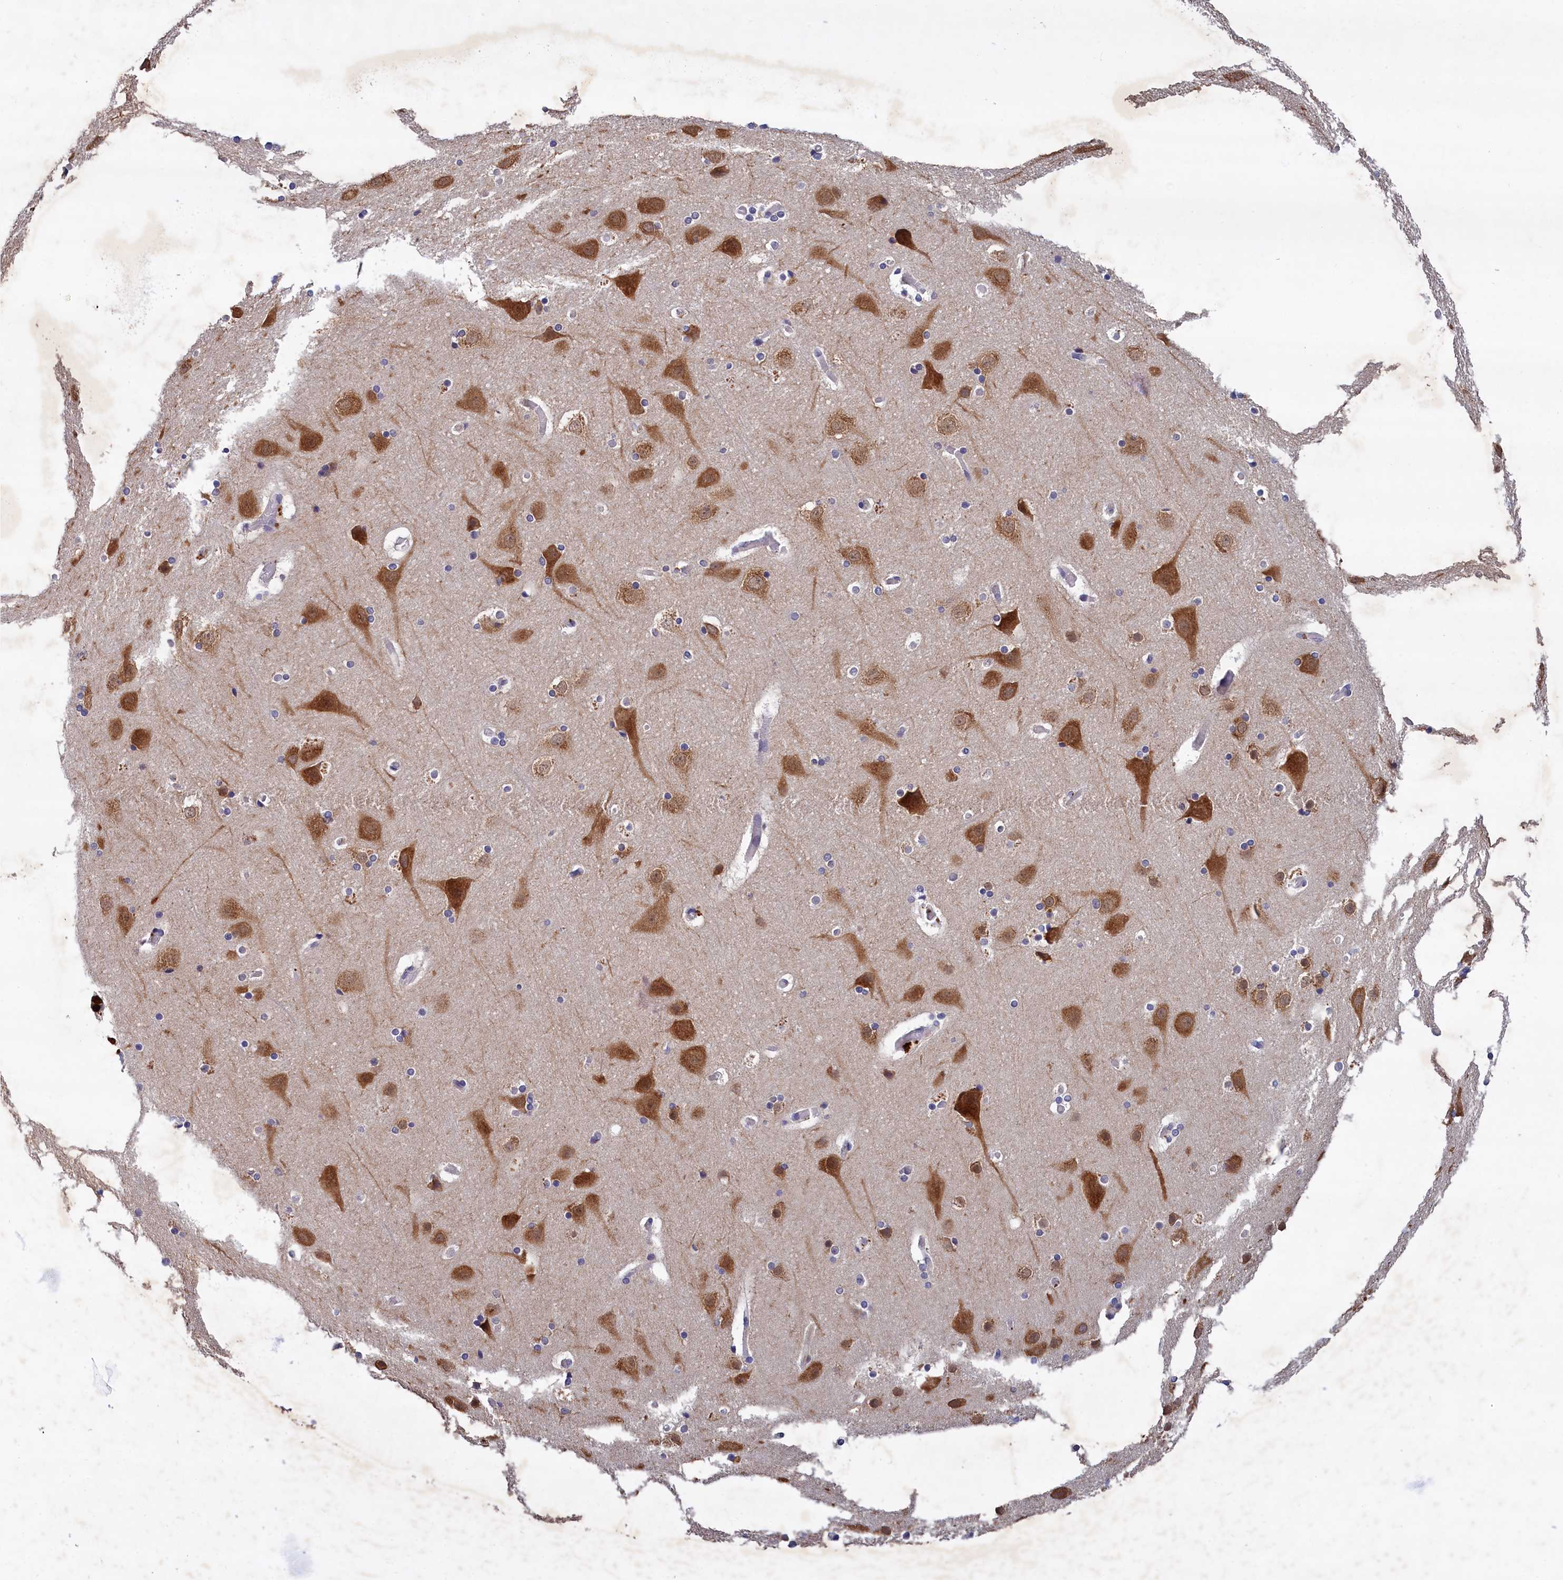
{"staining": {"intensity": "negative", "quantity": "none", "location": "none"}, "tissue": "cerebral cortex", "cell_type": "Endothelial cells", "image_type": "normal", "snomed": [{"axis": "morphology", "description": "Normal tissue, NOS"}, {"axis": "topography", "description": "Cerebral cortex"}], "caption": "A high-resolution histopathology image shows immunohistochemistry (IHC) staining of unremarkable cerebral cortex, which demonstrates no significant staining in endothelial cells. (Immunohistochemistry, brightfield microscopy, high magnification).", "gene": "CELF5", "patient": {"sex": "male", "age": 57}}